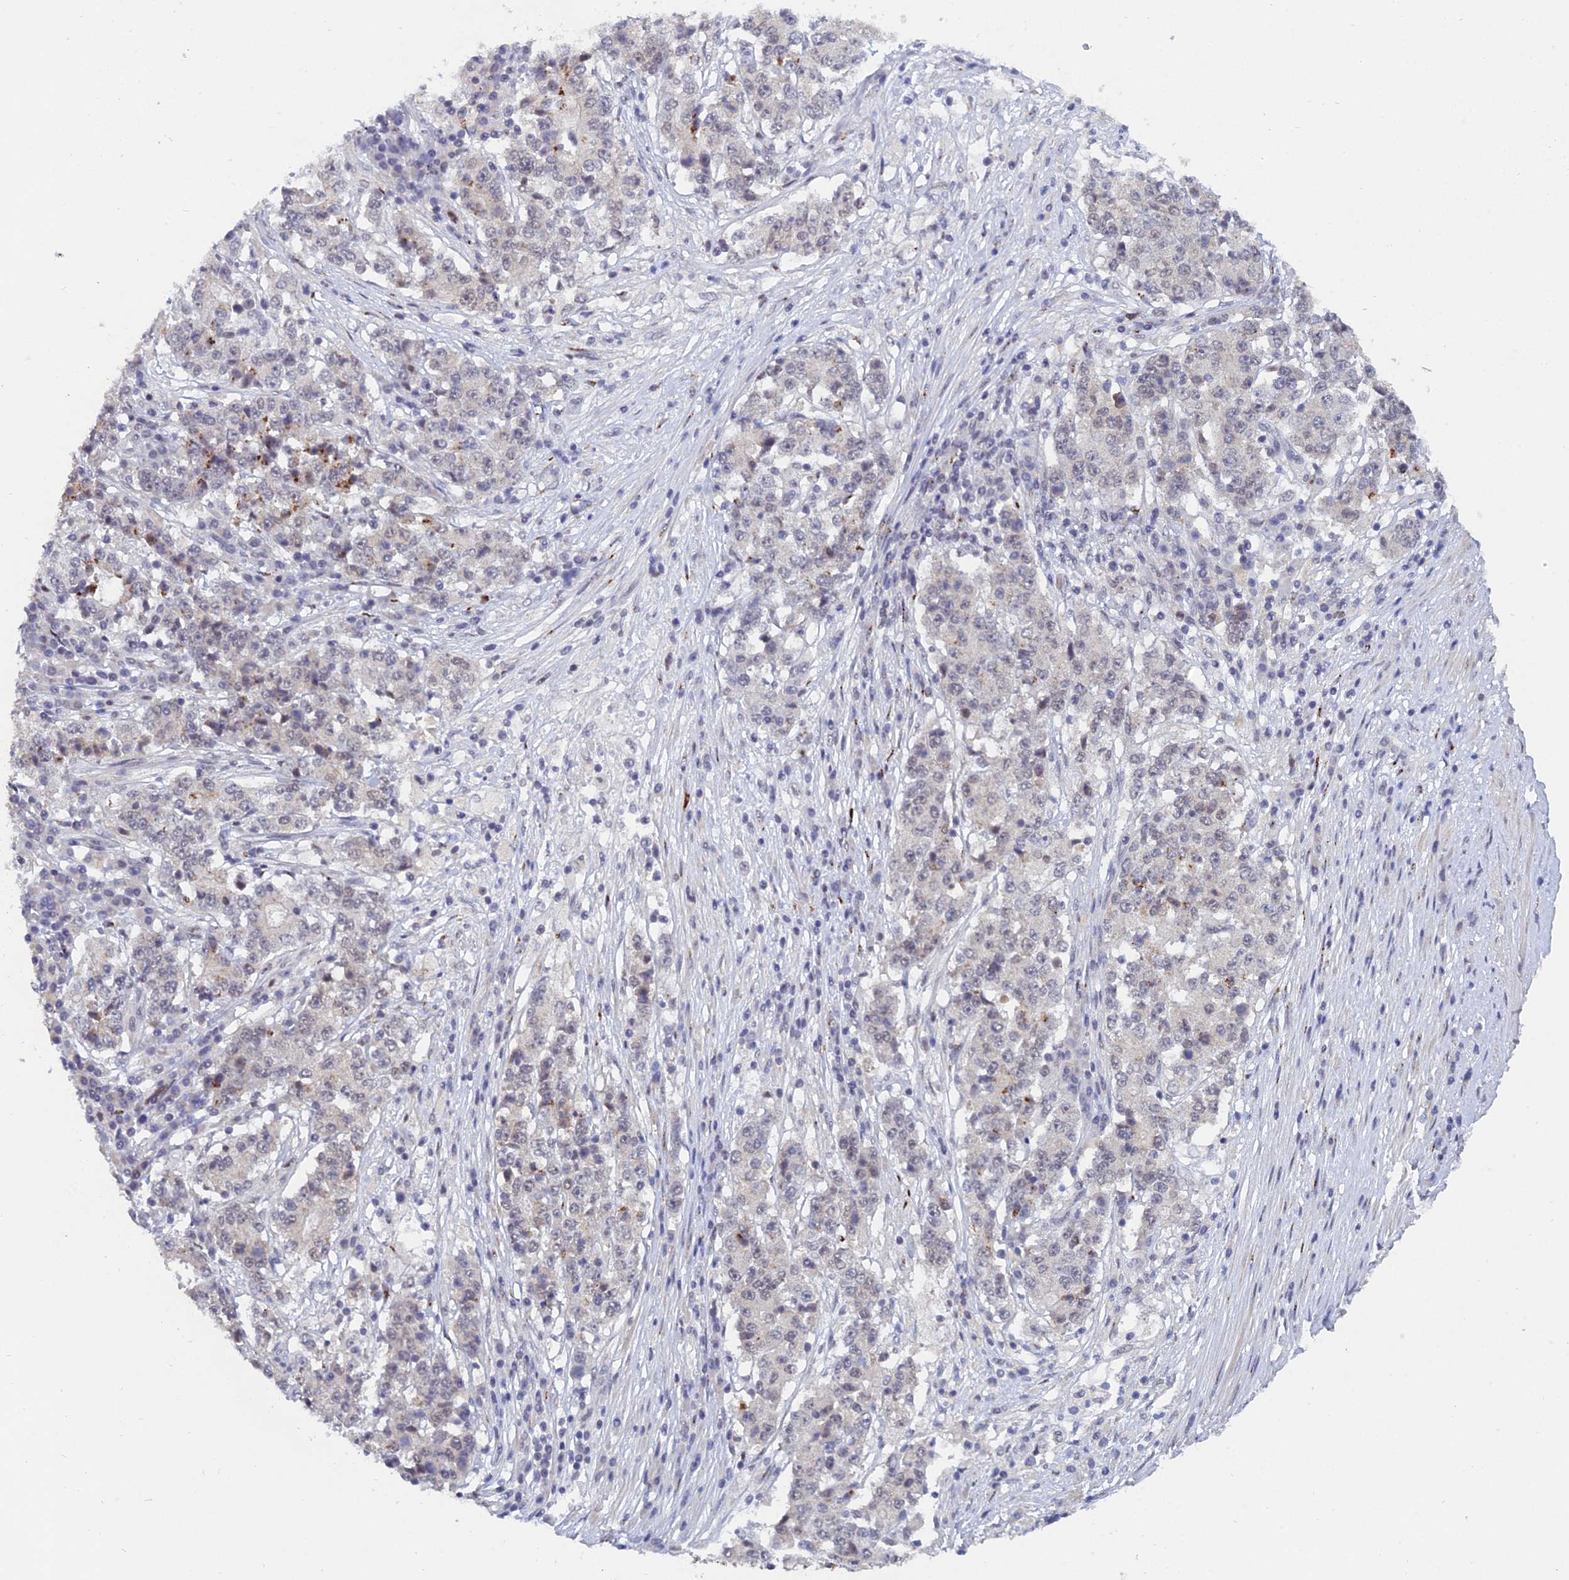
{"staining": {"intensity": "strong", "quantity": "<25%", "location": "cytoplasmic/membranous"}, "tissue": "stomach cancer", "cell_type": "Tumor cells", "image_type": "cancer", "snomed": [{"axis": "morphology", "description": "Adenocarcinoma, NOS"}, {"axis": "topography", "description": "Stomach"}], "caption": "Stomach adenocarcinoma stained with a brown dye demonstrates strong cytoplasmic/membranous positive positivity in approximately <25% of tumor cells.", "gene": "THOC3", "patient": {"sex": "male", "age": 59}}